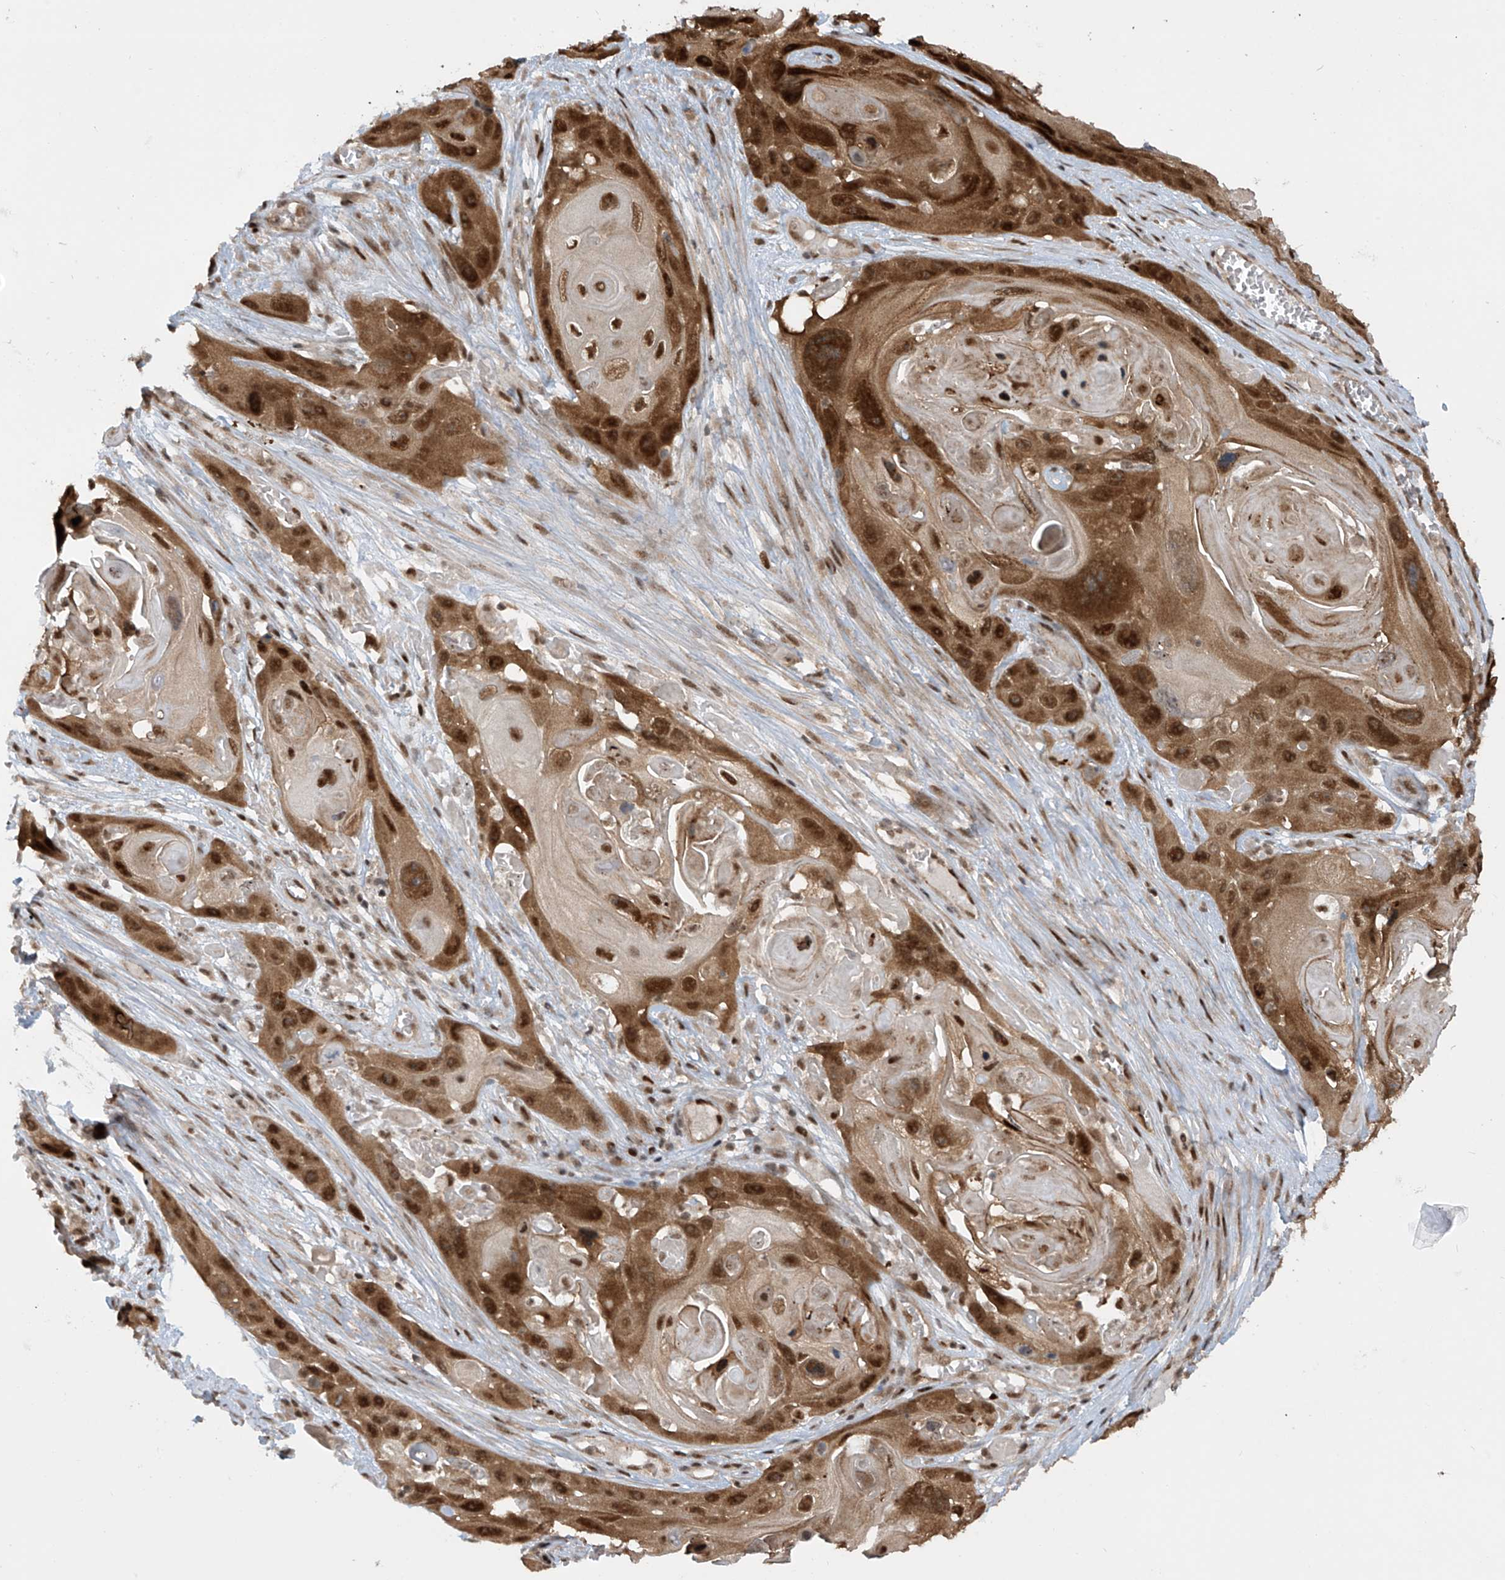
{"staining": {"intensity": "strong", "quantity": ">75%", "location": "cytoplasmic/membranous,nuclear"}, "tissue": "skin cancer", "cell_type": "Tumor cells", "image_type": "cancer", "snomed": [{"axis": "morphology", "description": "Squamous cell carcinoma, NOS"}, {"axis": "topography", "description": "Skin"}], "caption": "Immunohistochemical staining of human skin cancer (squamous cell carcinoma) demonstrates high levels of strong cytoplasmic/membranous and nuclear protein expression in about >75% of tumor cells.", "gene": "LAGE3", "patient": {"sex": "male", "age": 55}}